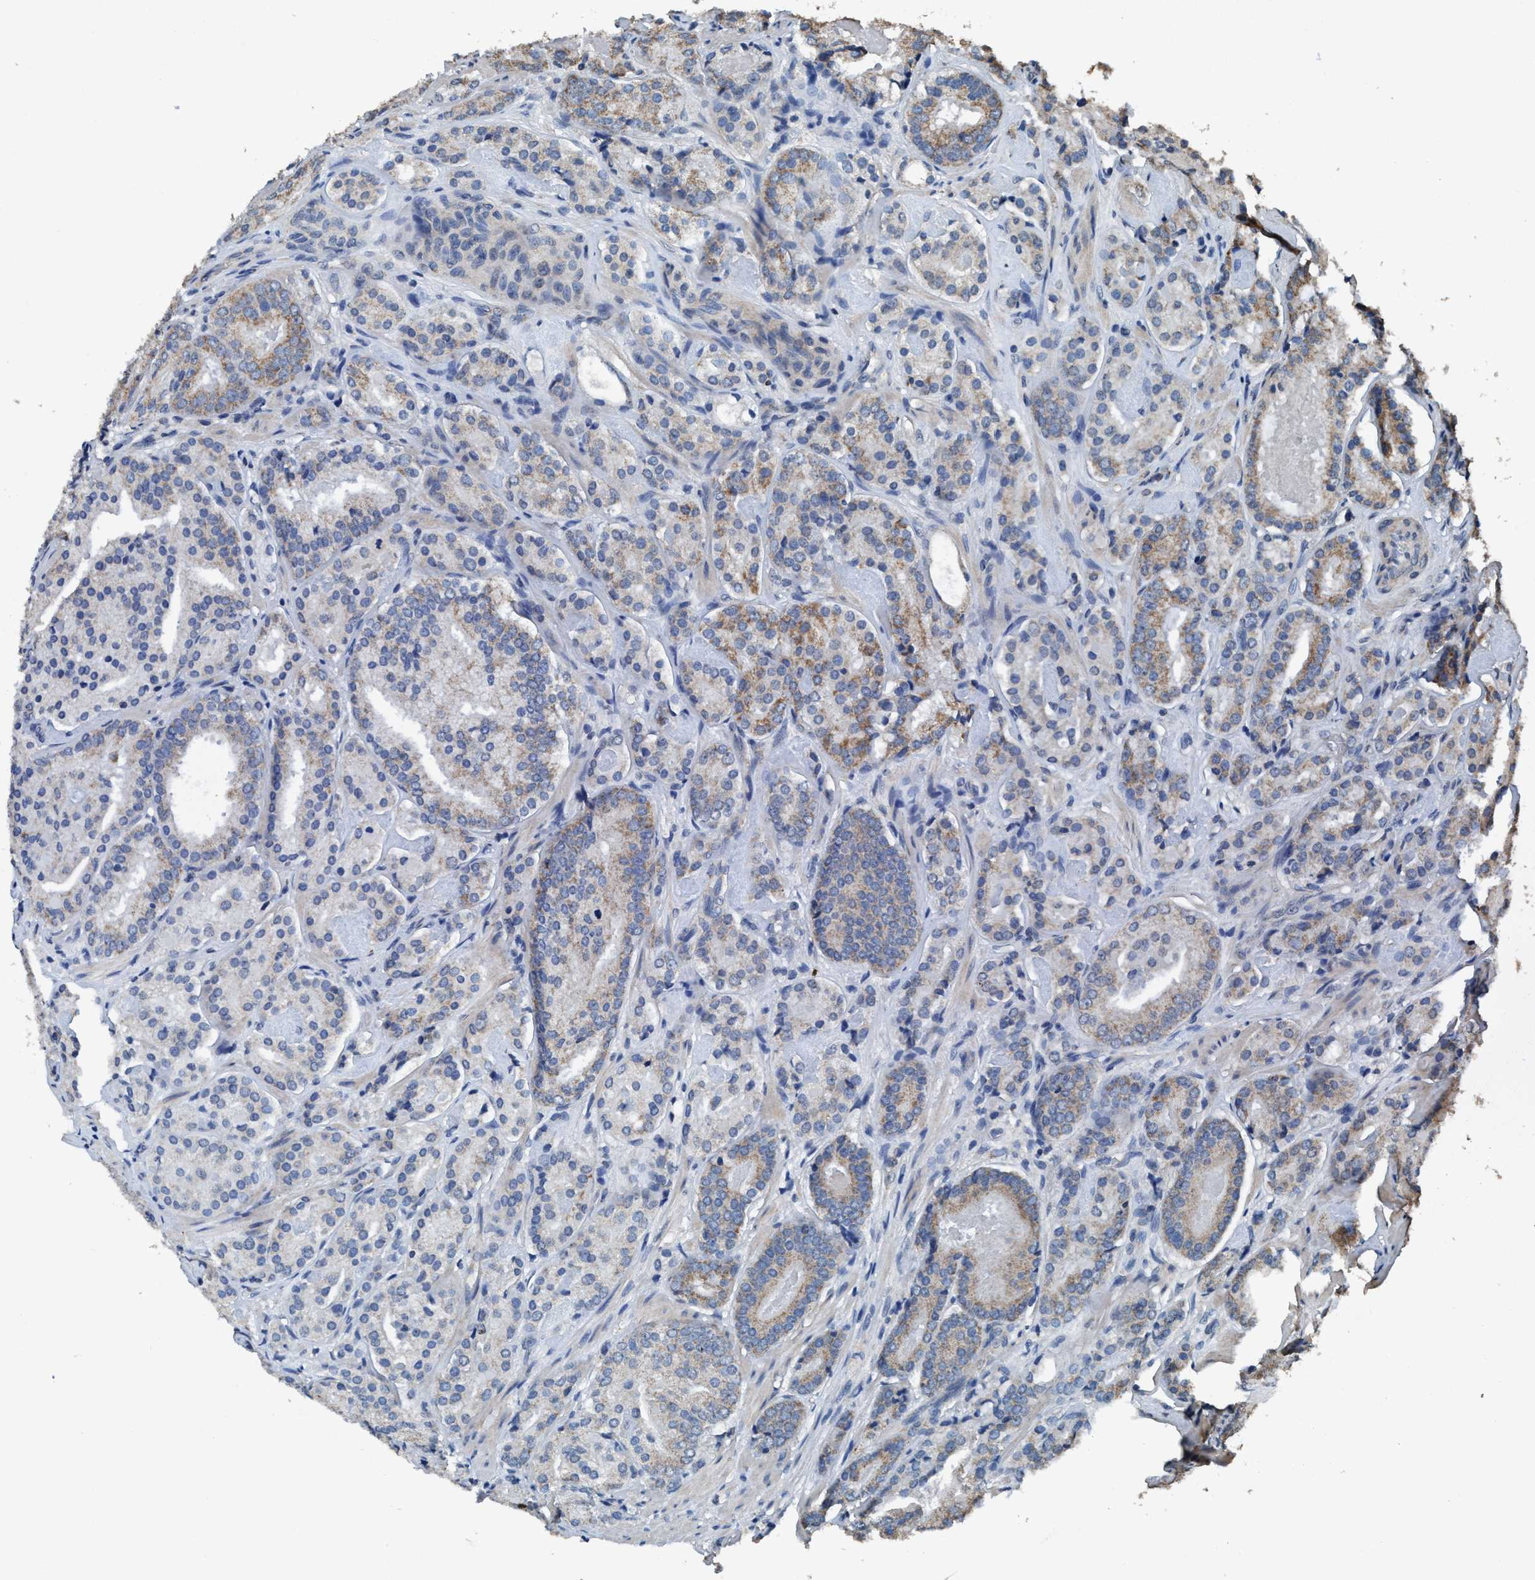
{"staining": {"intensity": "moderate", "quantity": "25%-75%", "location": "cytoplasmic/membranous"}, "tissue": "prostate cancer", "cell_type": "Tumor cells", "image_type": "cancer", "snomed": [{"axis": "morphology", "description": "Adenocarcinoma, Low grade"}, {"axis": "topography", "description": "Prostate"}], "caption": "A micrograph showing moderate cytoplasmic/membranous staining in approximately 25%-75% of tumor cells in prostate cancer (low-grade adenocarcinoma), as visualized by brown immunohistochemical staining.", "gene": "ANKFN1", "patient": {"sex": "male", "age": 69}}